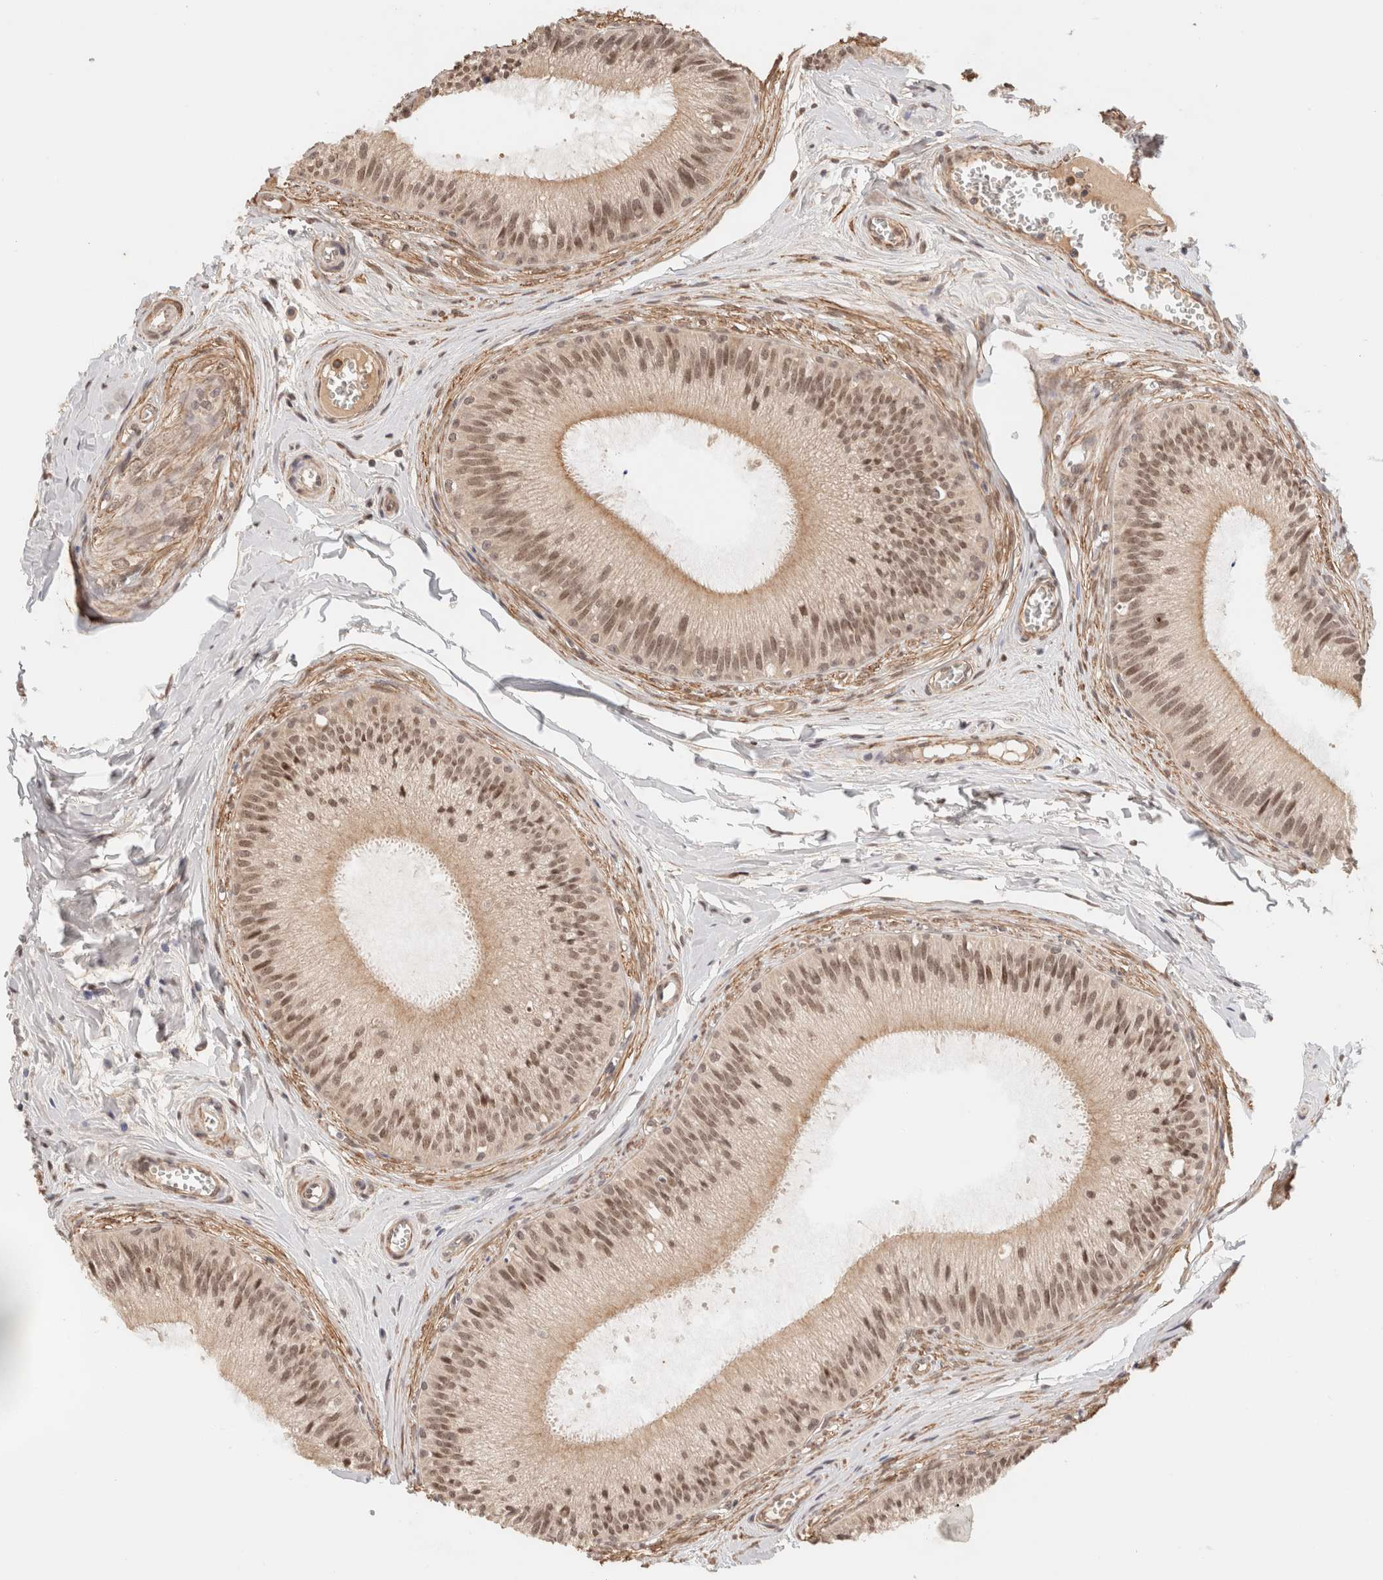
{"staining": {"intensity": "moderate", "quantity": ">75%", "location": "cytoplasmic/membranous,nuclear"}, "tissue": "epididymis", "cell_type": "Glandular cells", "image_type": "normal", "snomed": [{"axis": "morphology", "description": "Normal tissue, NOS"}, {"axis": "topography", "description": "Epididymis"}], "caption": "Immunohistochemistry (IHC) image of benign epididymis: epididymis stained using IHC demonstrates medium levels of moderate protein expression localized specifically in the cytoplasmic/membranous,nuclear of glandular cells, appearing as a cytoplasmic/membranous,nuclear brown color.", "gene": "BRPF3", "patient": {"sex": "male", "age": 31}}